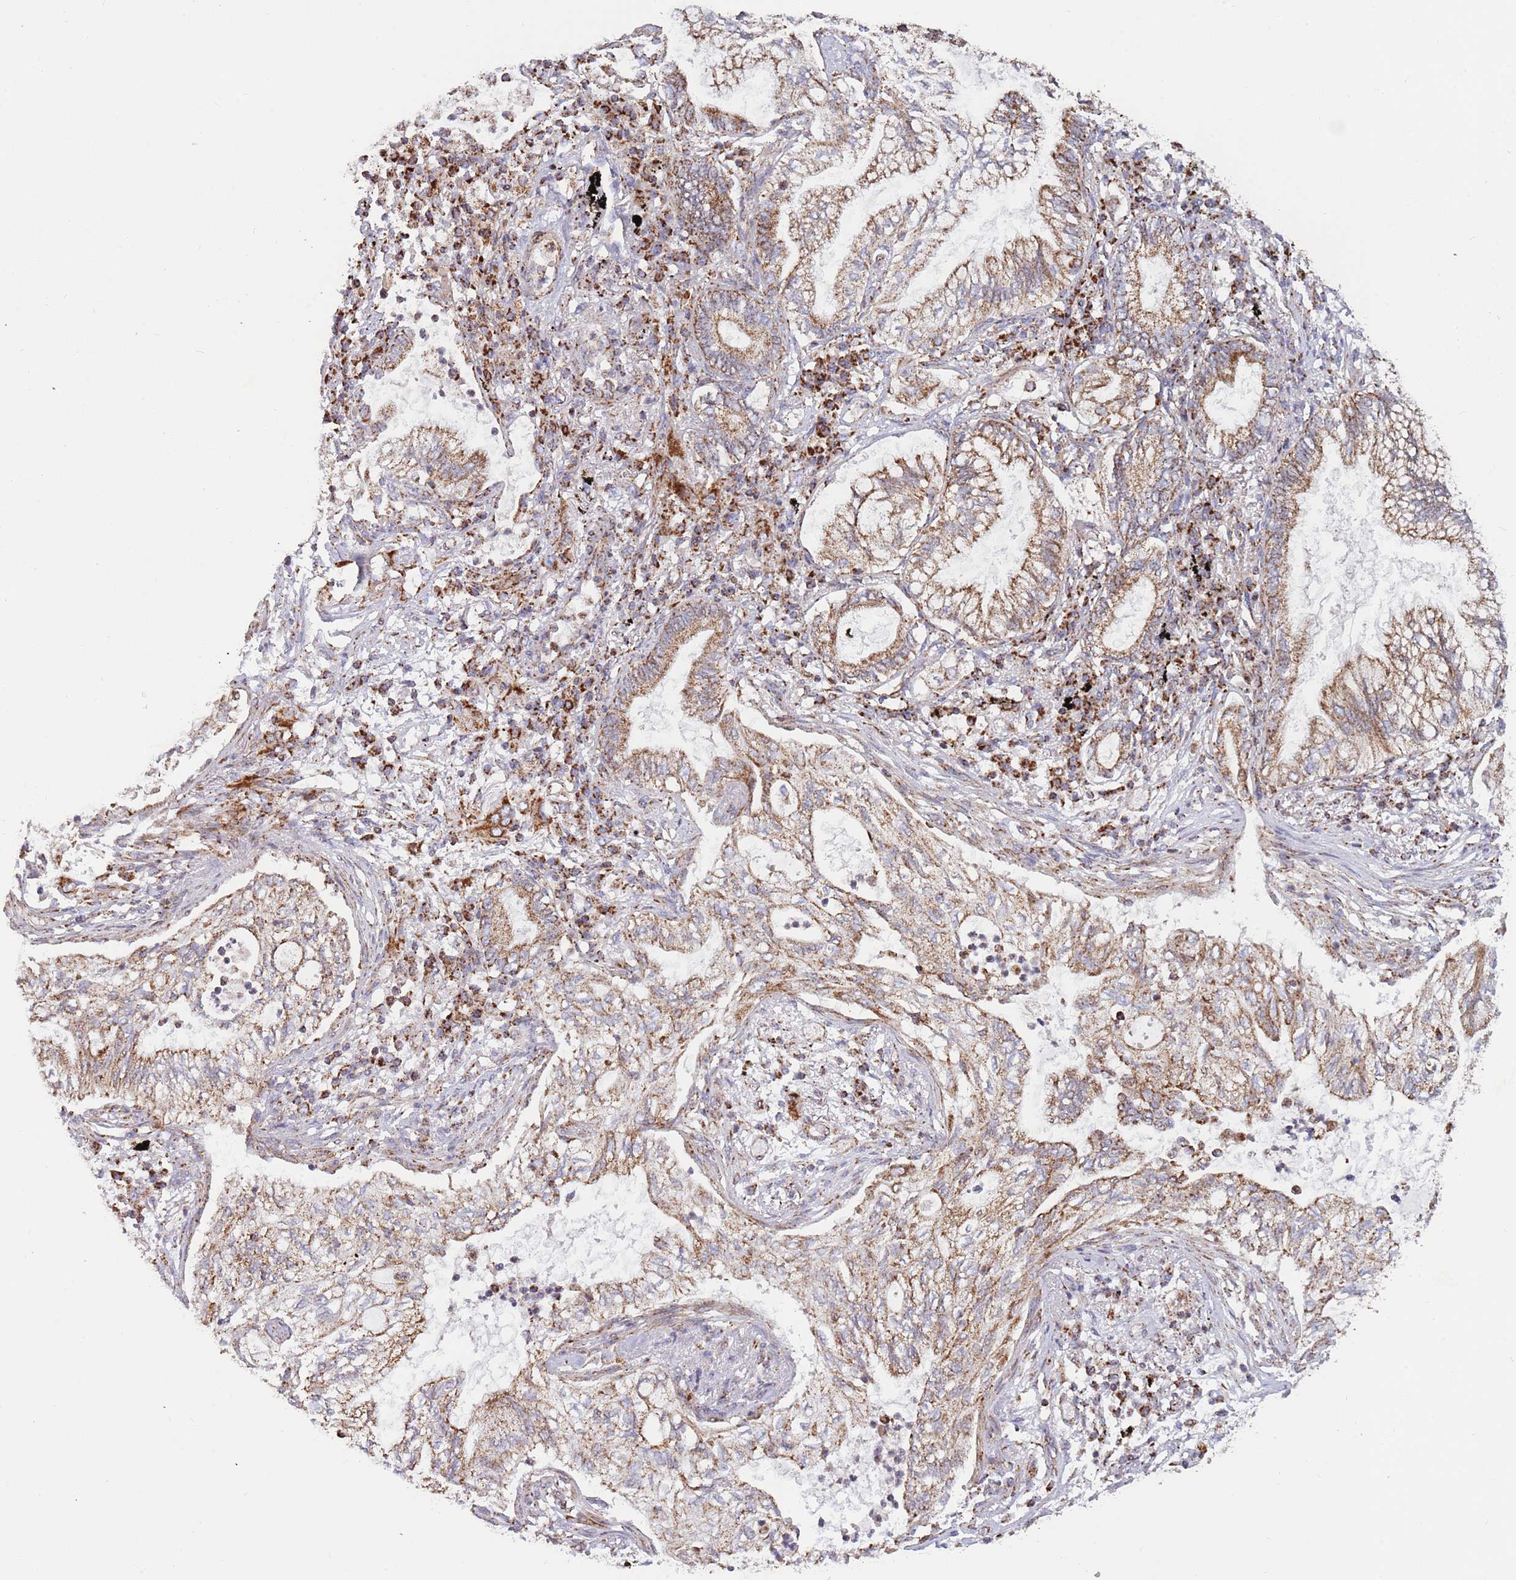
{"staining": {"intensity": "moderate", "quantity": ">75%", "location": "cytoplasmic/membranous"}, "tissue": "lung cancer", "cell_type": "Tumor cells", "image_type": "cancer", "snomed": [{"axis": "morphology", "description": "Normal tissue, NOS"}, {"axis": "morphology", "description": "Adenocarcinoma, NOS"}, {"axis": "topography", "description": "Bronchus"}, {"axis": "topography", "description": "Lung"}], "caption": "The immunohistochemical stain shows moderate cytoplasmic/membranous expression in tumor cells of lung cancer (adenocarcinoma) tissue. (Brightfield microscopy of DAB IHC at high magnification).", "gene": "ATP5PD", "patient": {"sex": "female", "age": 70}}